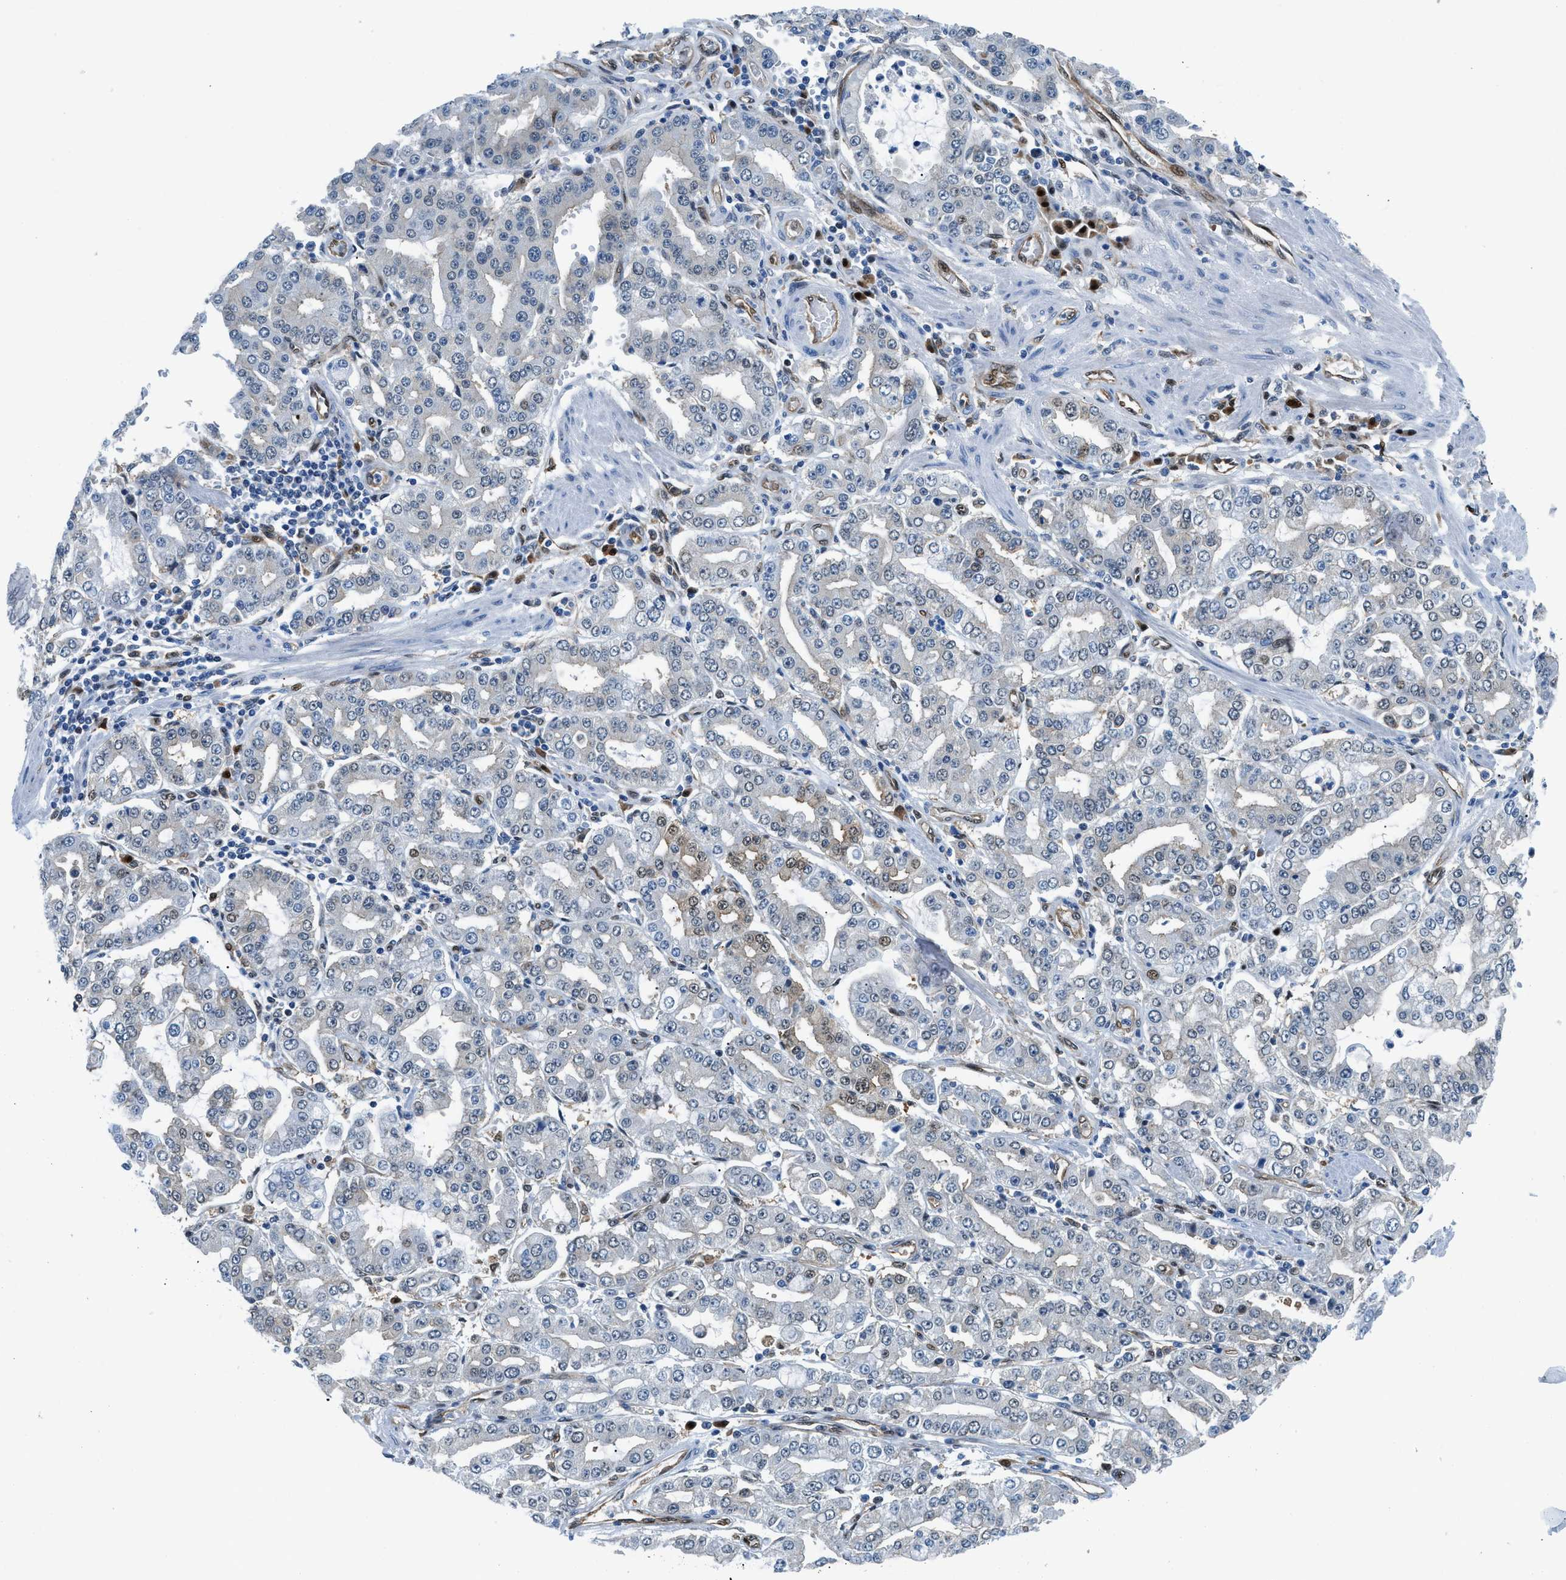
{"staining": {"intensity": "weak", "quantity": "<25%", "location": "cytoplasmic/membranous,nuclear"}, "tissue": "stomach cancer", "cell_type": "Tumor cells", "image_type": "cancer", "snomed": [{"axis": "morphology", "description": "Adenocarcinoma, NOS"}, {"axis": "topography", "description": "Stomach"}], "caption": "Tumor cells show no significant protein staining in stomach cancer (adenocarcinoma).", "gene": "YWHAE", "patient": {"sex": "male", "age": 76}}